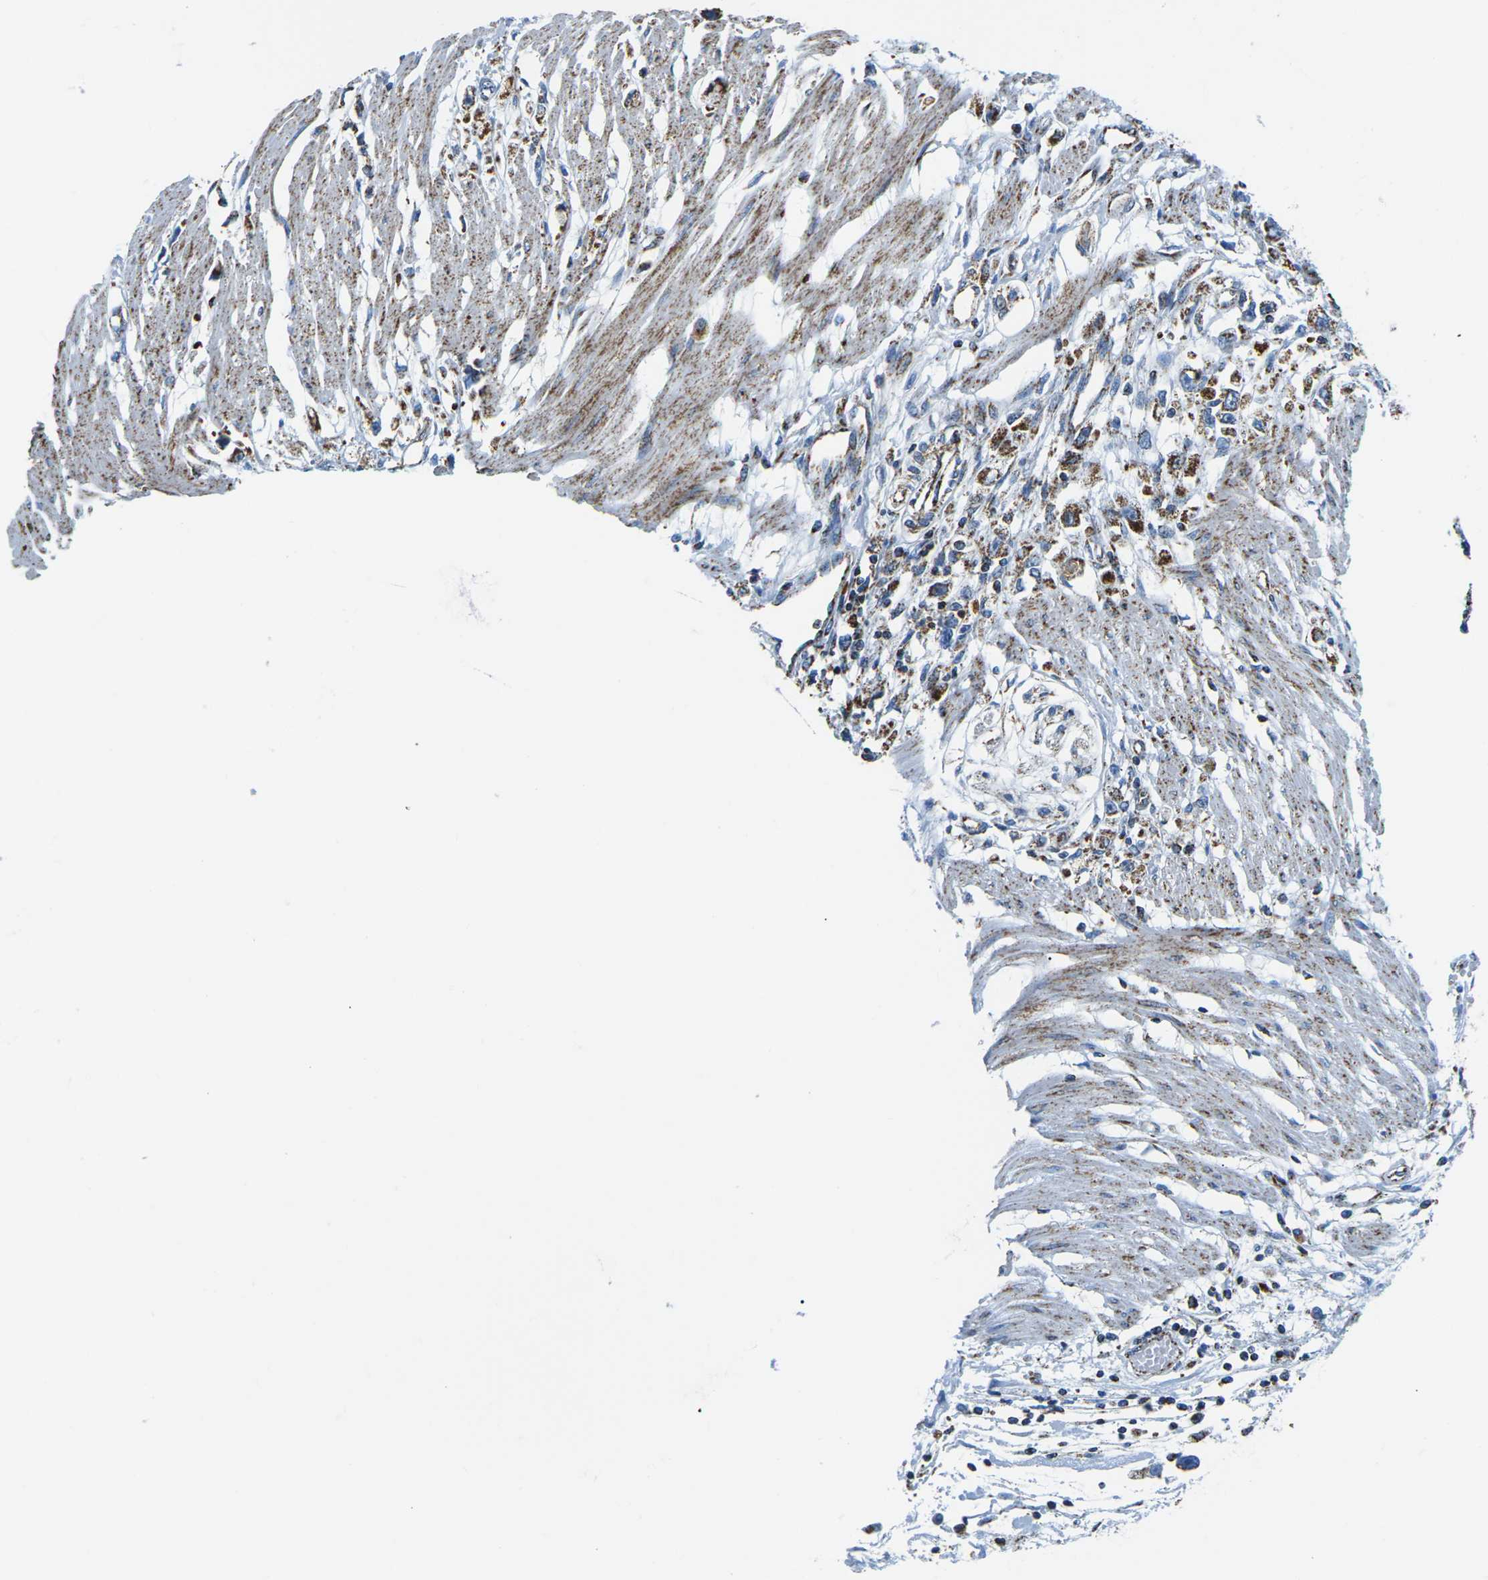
{"staining": {"intensity": "strong", "quantity": ">75%", "location": "cytoplasmic/membranous"}, "tissue": "stomach cancer", "cell_type": "Tumor cells", "image_type": "cancer", "snomed": [{"axis": "morphology", "description": "Adenocarcinoma, NOS"}, {"axis": "topography", "description": "Stomach"}], "caption": "An immunohistochemistry histopathology image of tumor tissue is shown. Protein staining in brown highlights strong cytoplasmic/membranous positivity in stomach adenocarcinoma within tumor cells.", "gene": "COX6C", "patient": {"sex": "female", "age": 59}}